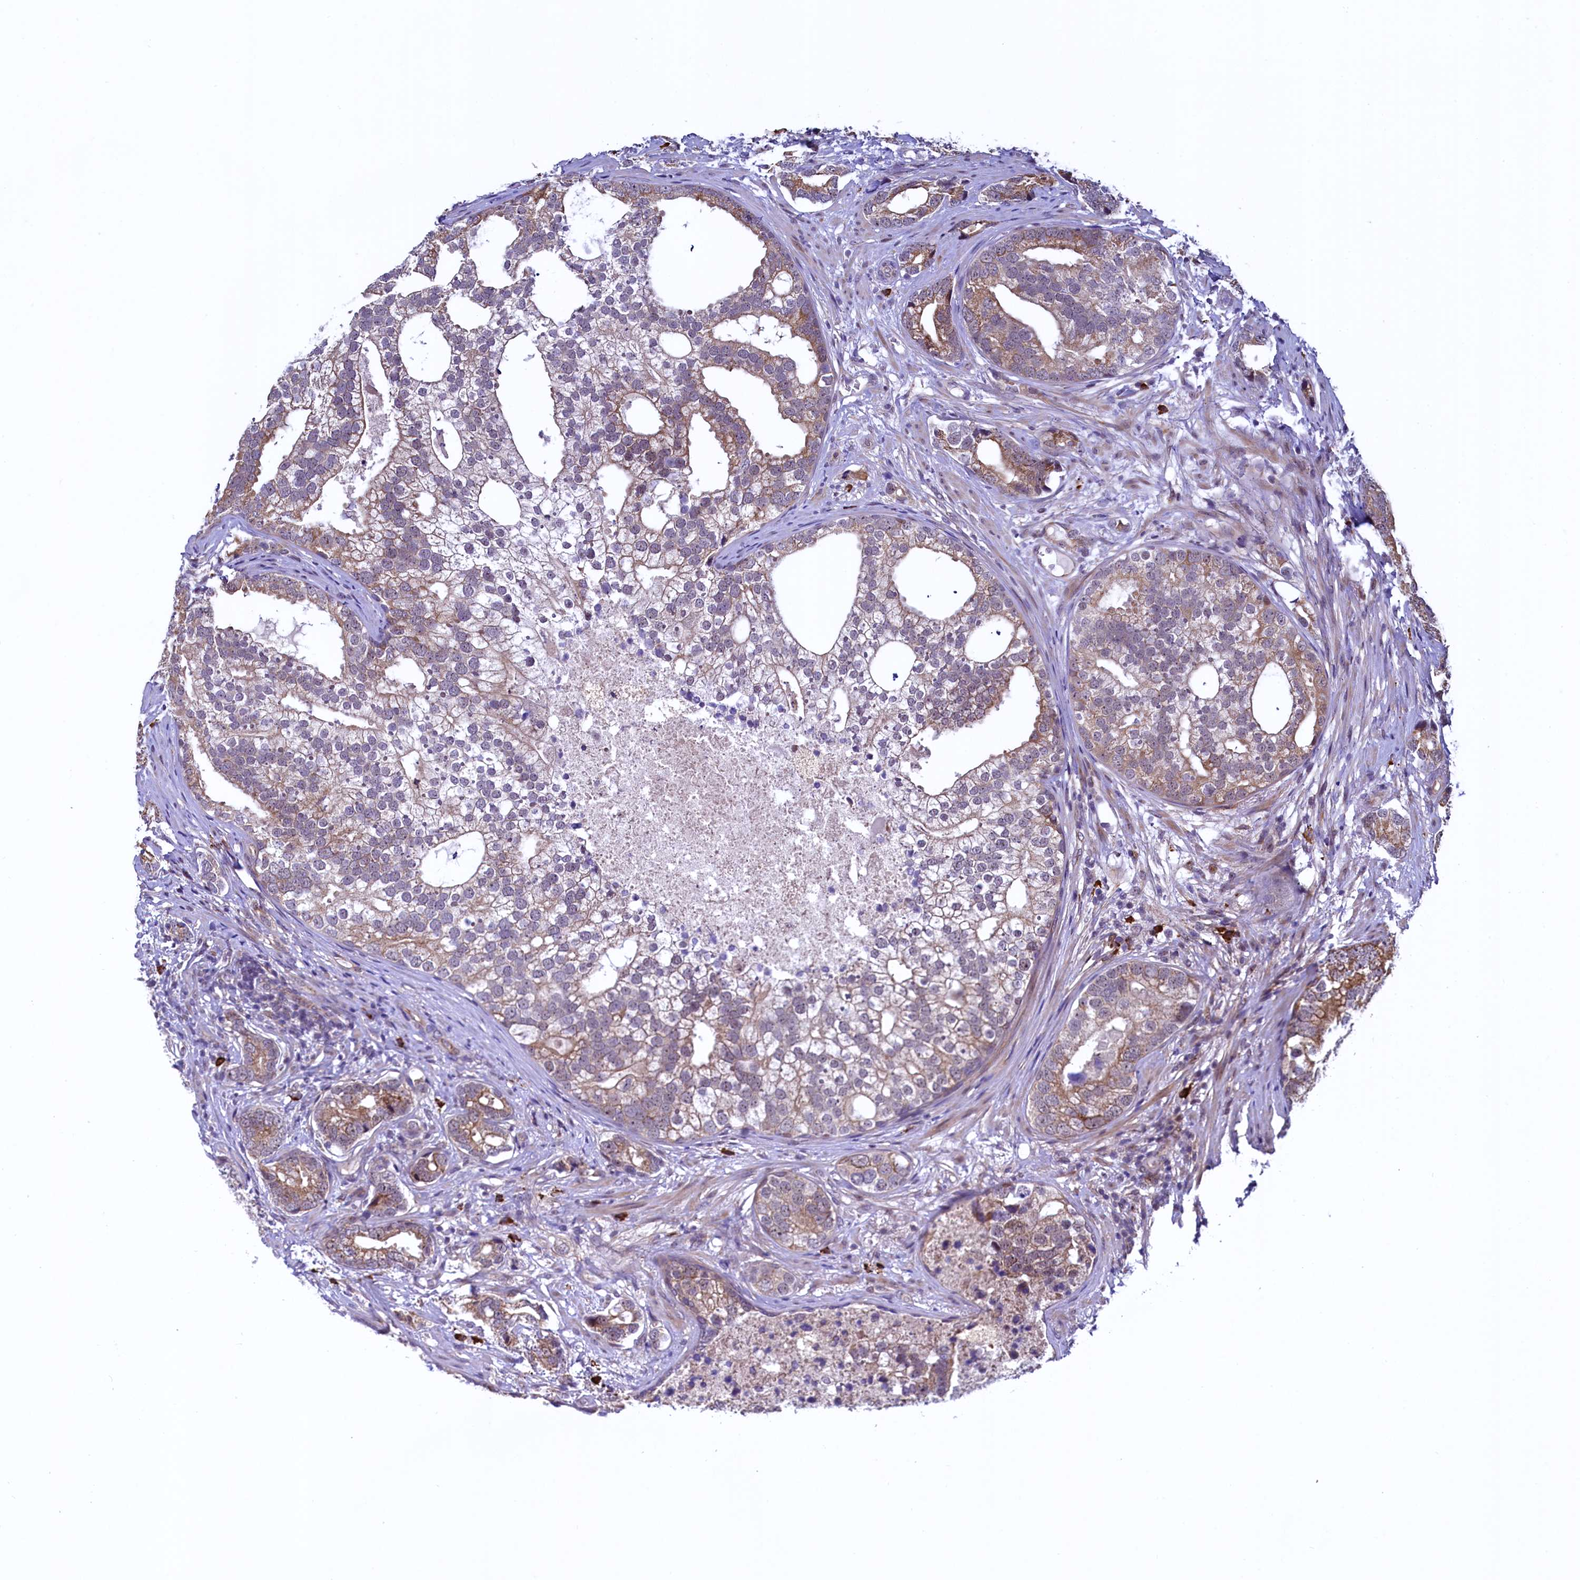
{"staining": {"intensity": "moderate", "quantity": "25%-75%", "location": "cytoplasmic/membranous"}, "tissue": "prostate cancer", "cell_type": "Tumor cells", "image_type": "cancer", "snomed": [{"axis": "morphology", "description": "Adenocarcinoma, High grade"}, {"axis": "topography", "description": "Prostate"}], "caption": "IHC staining of adenocarcinoma (high-grade) (prostate), which displays medium levels of moderate cytoplasmic/membranous staining in approximately 25%-75% of tumor cells indicating moderate cytoplasmic/membranous protein positivity. The staining was performed using DAB (3,3'-diaminobenzidine) (brown) for protein detection and nuclei were counterstained in hematoxylin (blue).", "gene": "RBFA", "patient": {"sex": "male", "age": 75}}